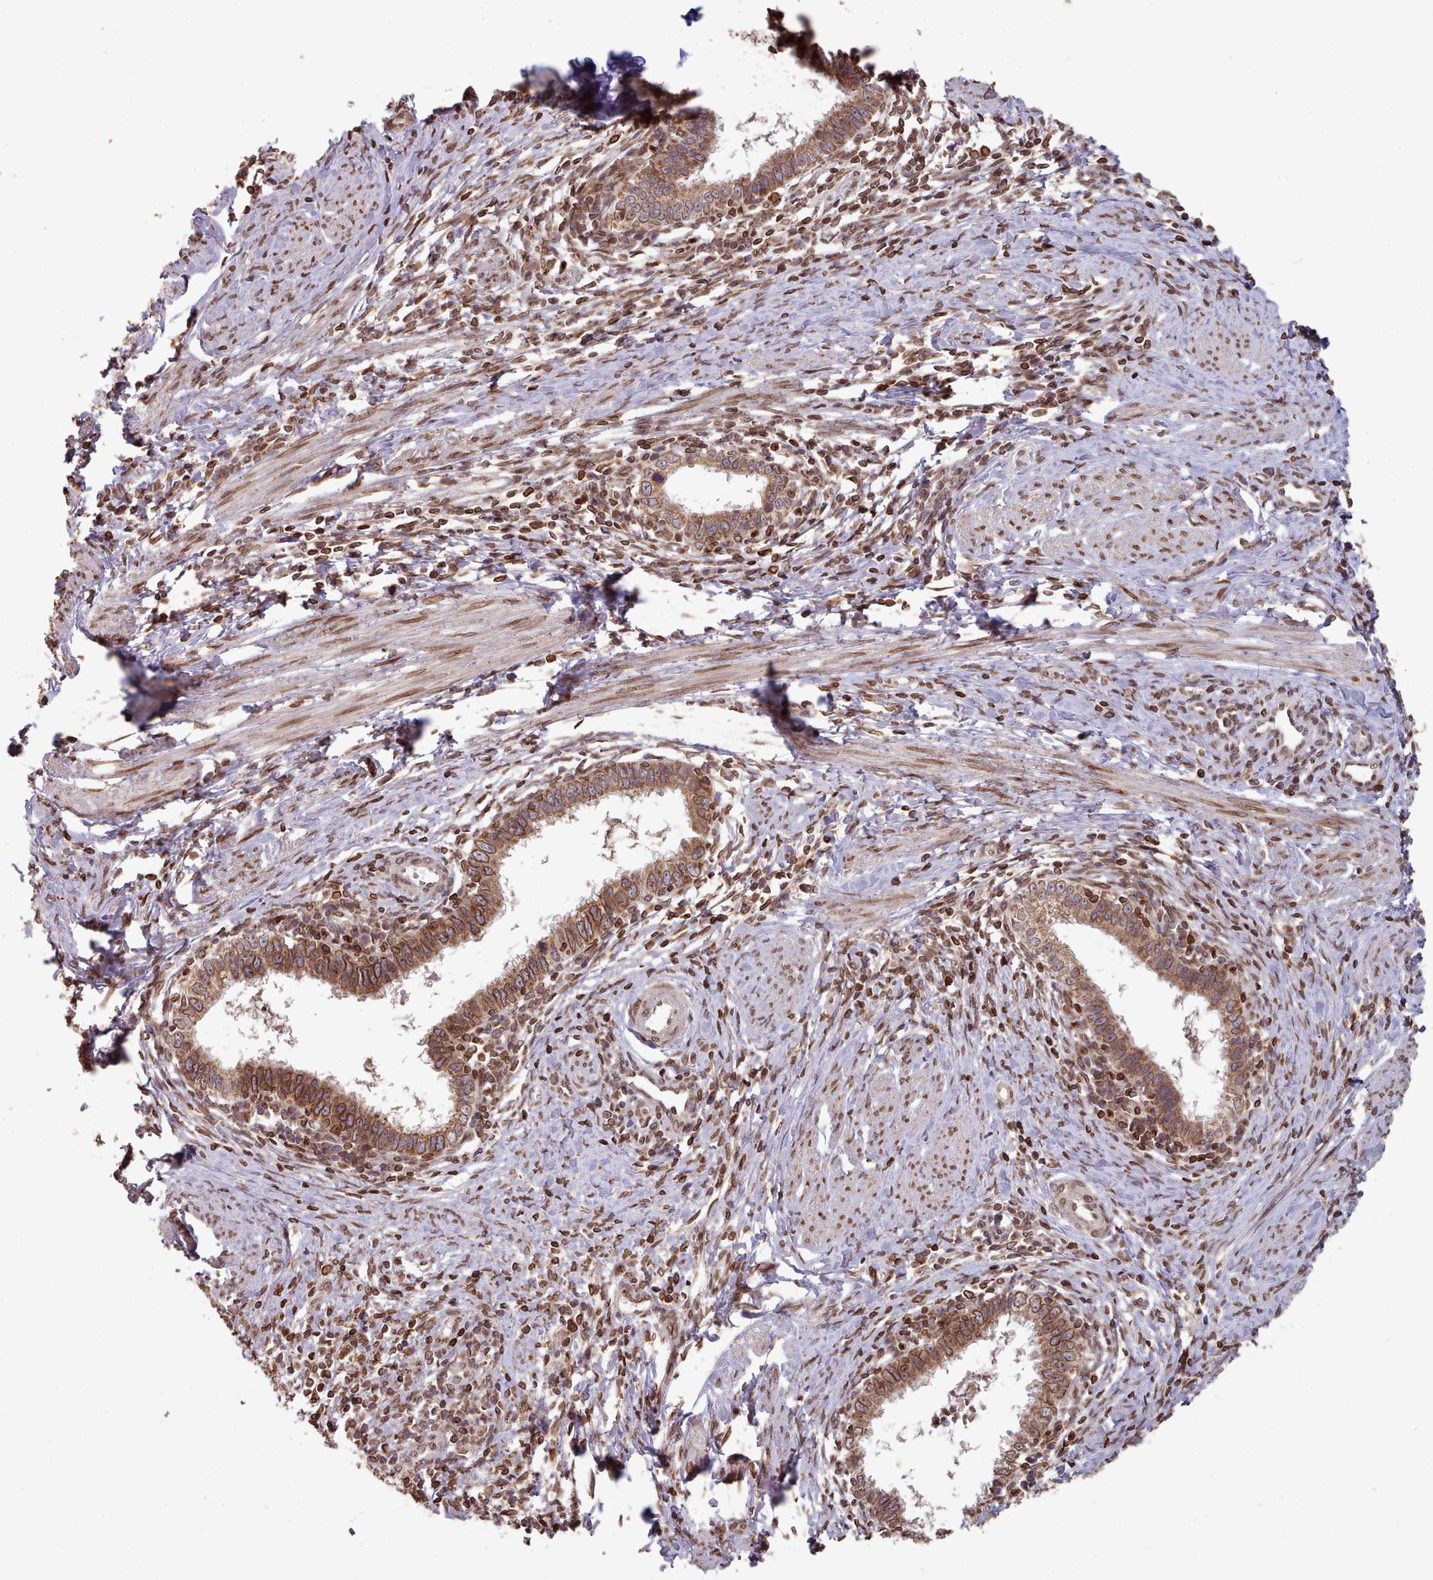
{"staining": {"intensity": "moderate", "quantity": ">75%", "location": "cytoplasmic/membranous,nuclear"}, "tissue": "cervical cancer", "cell_type": "Tumor cells", "image_type": "cancer", "snomed": [{"axis": "morphology", "description": "Adenocarcinoma, NOS"}, {"axis": "topography", "description": "Cervix"}], "caption": "A high-resolution image shows IHC staining of adenocarcinoma (cervical), which exhibits moderate cytoplasmic/membranous and nuclear expression in about >75% of tumor cells. (Stains: DAB (3,3'-diaminobenzidine) in brown, nuclei in blue, Microscopy: brightfield microscopy at high magnification).", "gene": "TOR1AIP1", "patient": {"sex": "female", "age": 36}}